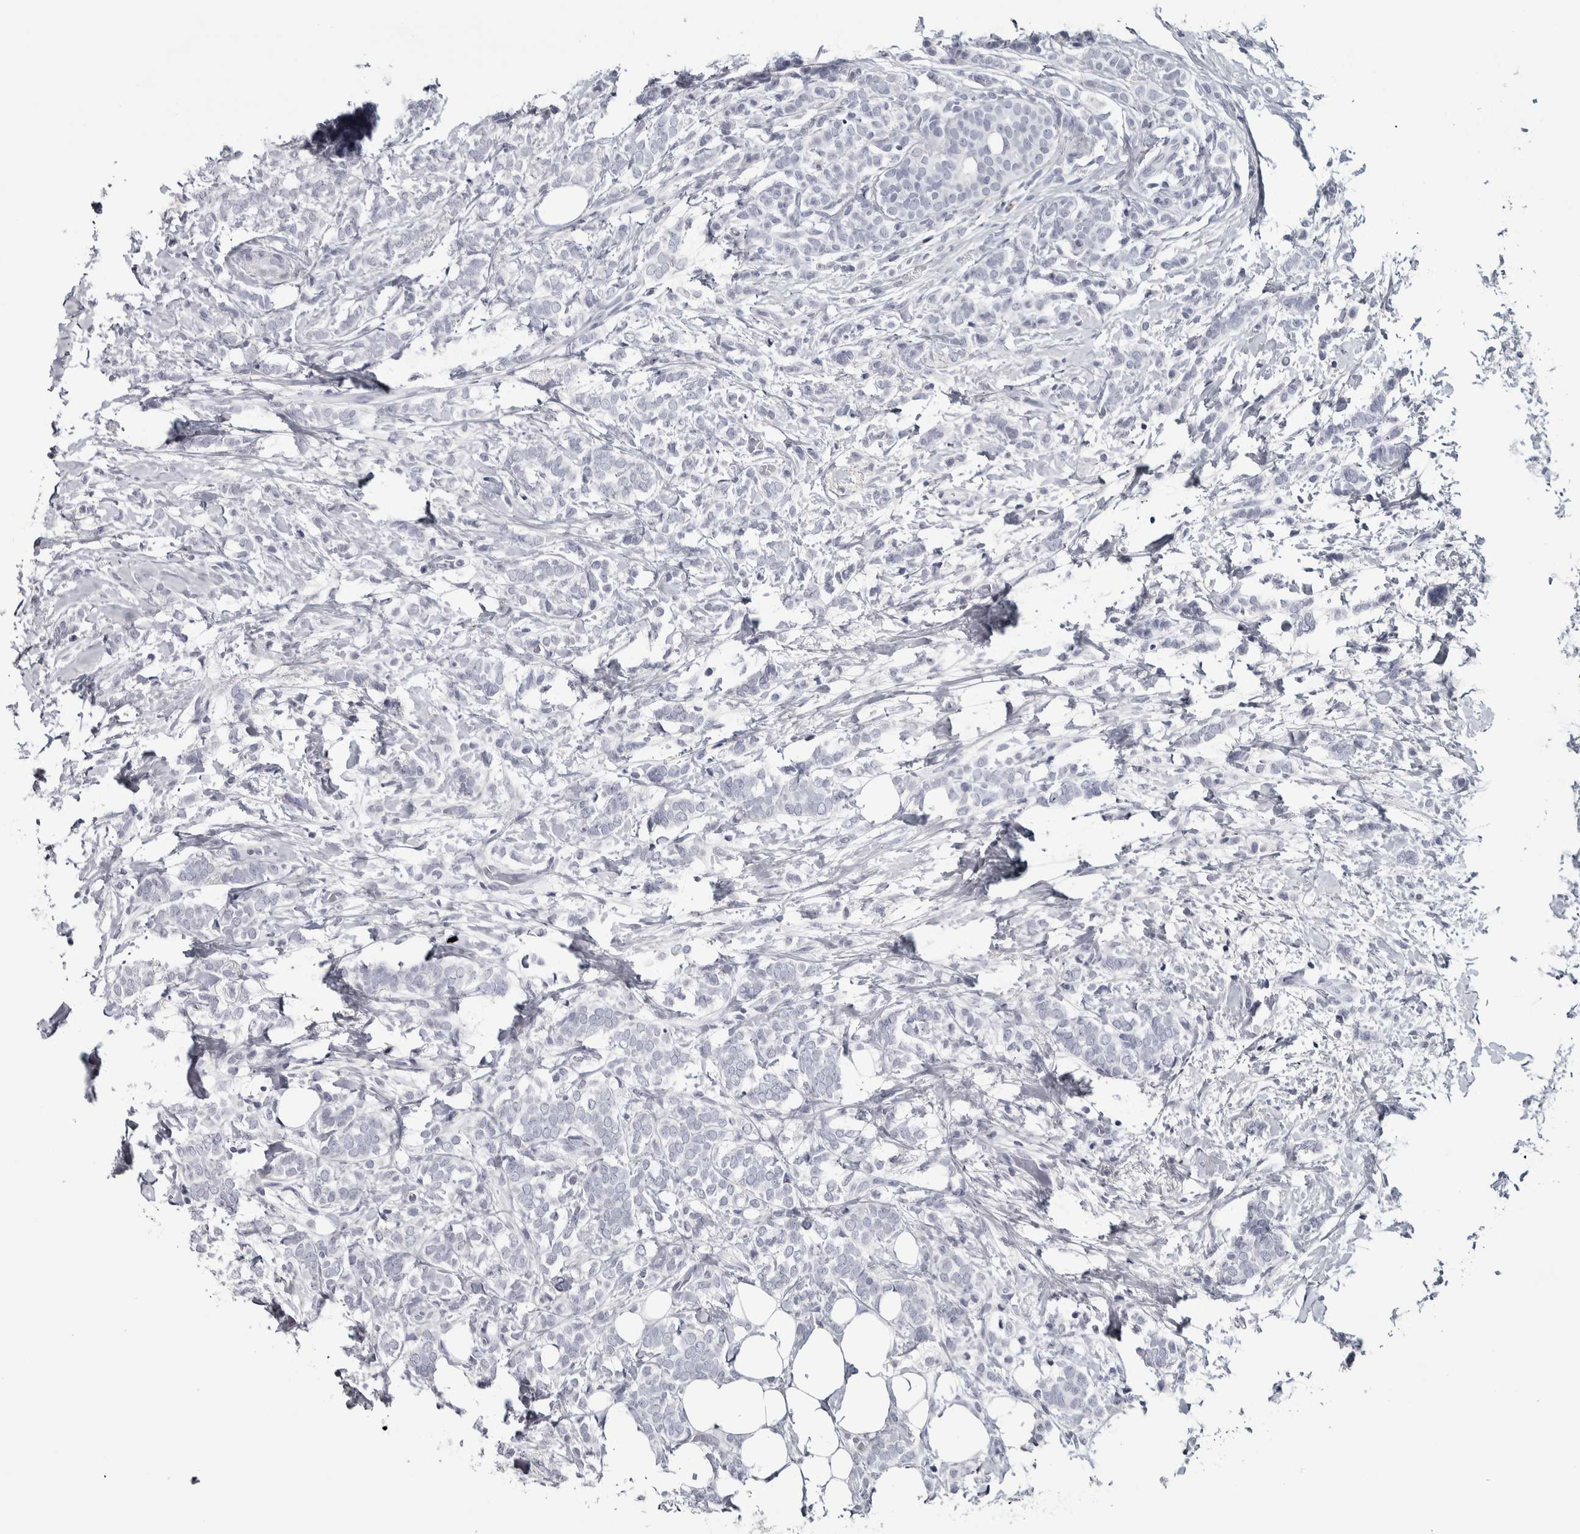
{"staining": {"intensity": "negative", "quantity": "none", "location": "none"}, "tissue": "breast cancer", "cell_type": "Tumor cells", "image_type": "cancer", "snomed": [{"axis": "morphology", "description": "Lobular carcinoma"}, {"axis": "topography", "description": "Breast"}], "caption": "The immunohistochemistry (IHC) image has no significant positivity in tumor cells of breast cancer (lobular carcinoma) tissue. (DAB (3,3'-diaminobenzidine) immunohistochemistry with hematoxylin counter stain).", "gene": "NECAB1", "patient": {"sex": "female", "age": 50}}